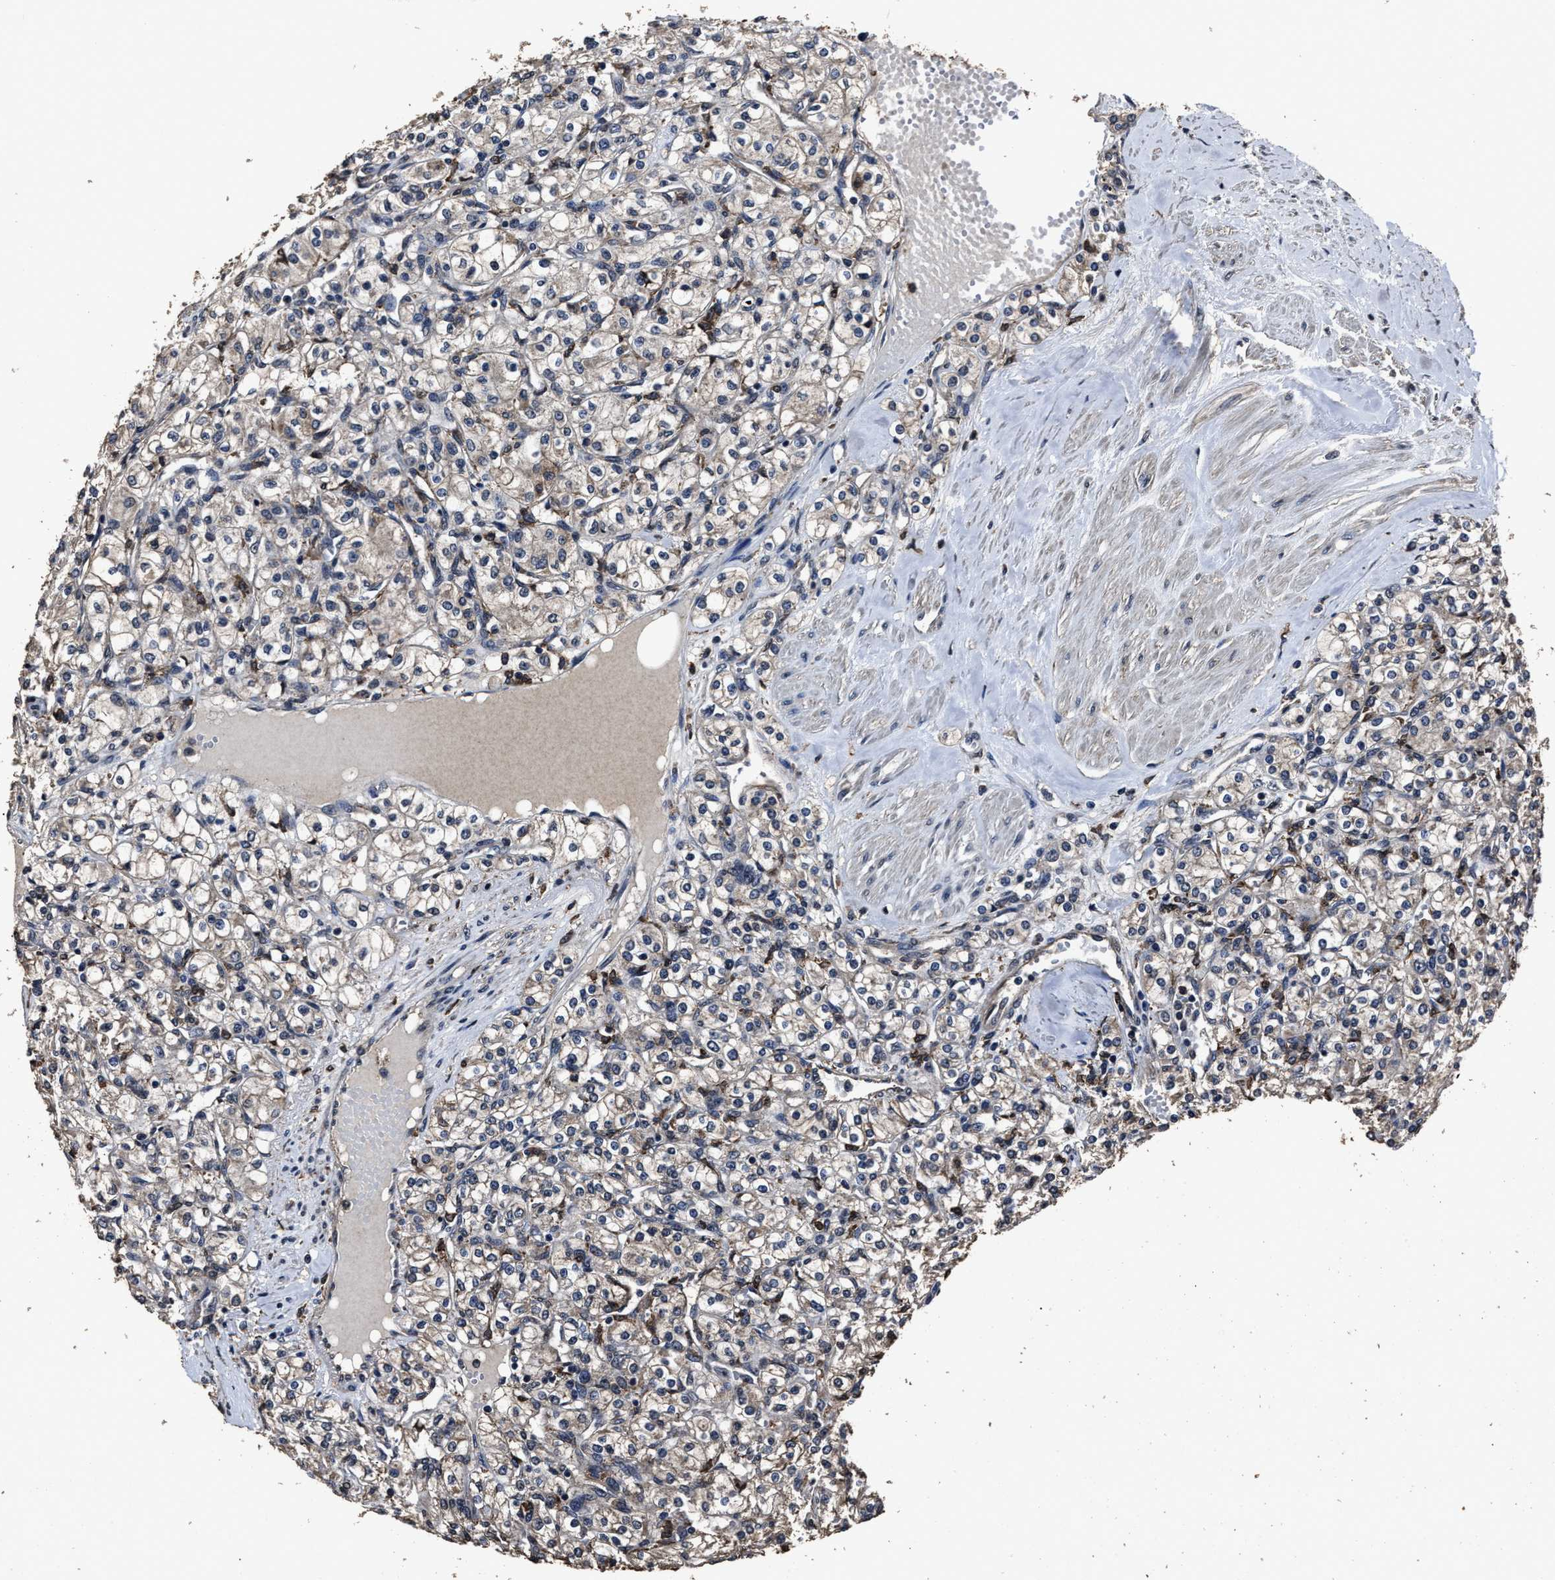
{"staining": {"intensity": "weak", "quantity": "<25%", "location": "cytoplasmic/membranous"}, "tissue": "renal cancer", "cell_type": "Tumor cells", "image_type": "cancer", "snomed": [{"axis": "morphology", "description": "Adenocarcinoma, NOS"}, {"axis": "topography", "description": "Kidney"}], "caption": "Immunohistochemistry (IHC) photomicrograph of neoplastic tissue: human renal cancer stained with DAB (3,3'-diaminobenzidine) exhibits no significant protein expression in tumor cells.", "gene": "RSBN1L", "patient": {"sex": "male", "age": 77}}